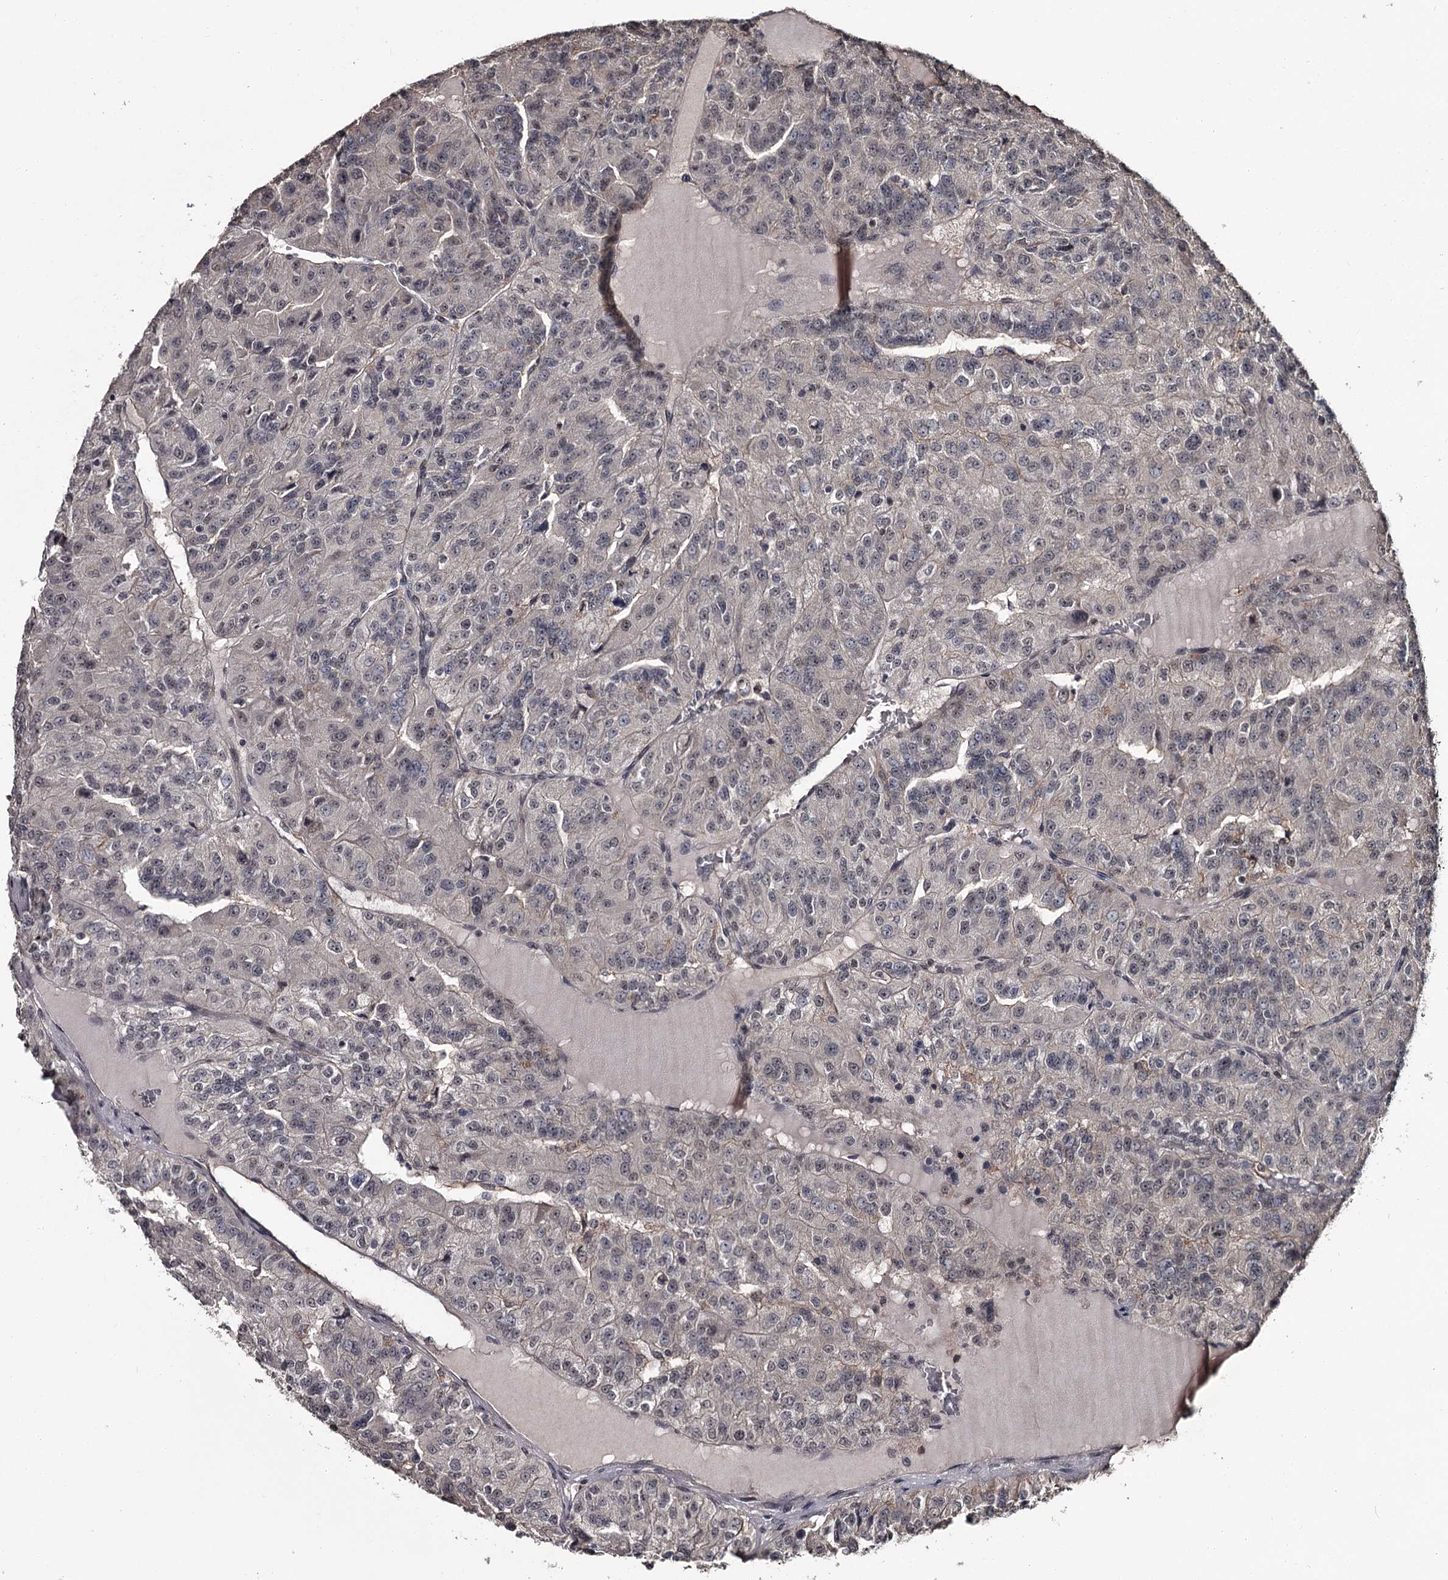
{"staining": {"intensity": "weak", "quantity": "<25%", "location": "nuclear"}, "tissue": "renal cancer", "cell_type": "Tumor cells", "image_type": "cancer", "snomed": [{"axis": "morphology", "description": "Adenocarcinoma, NOS"}, {"axis": "topography", "description": "Kidney"}], "caption": "IHC micrograph of neoplastic tissue: human adenocarcinoma (renal) stained with DAB exhibits no significant protein positivity in tumor cells.", "gene": "PRPF40B", "patient": {"sex": "female", "age": 63}}